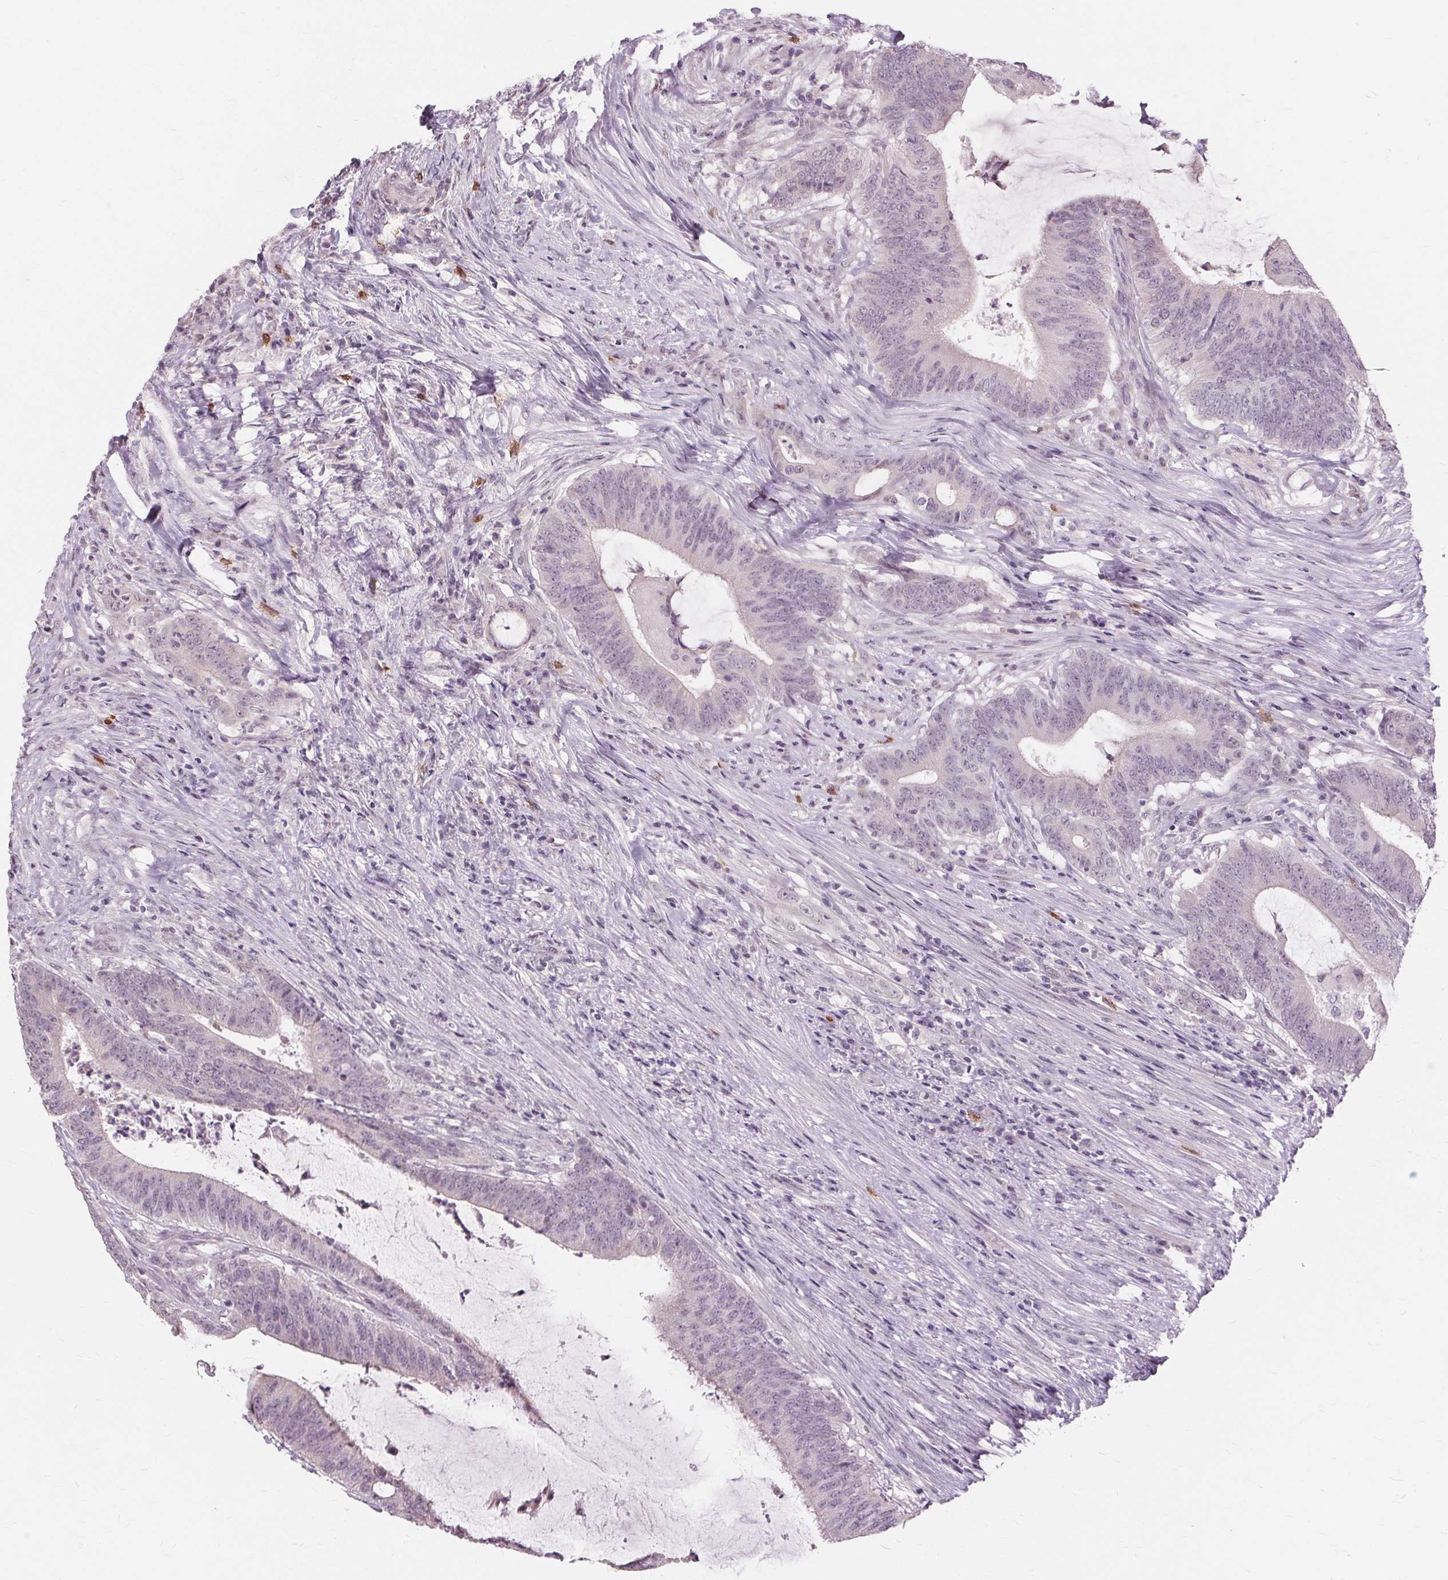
{"staining": {"intensity": "negative", "quantity": "none", "location": "none"}, "tissue": "colorectal cancer", "cell_type": "Tumor cells", "image_type": "cancer", "snomed": [{"axis": "morphology", "description": "Adenocarcinoma, NOS"}, {"axis": "topography", "description": "Colon"}], "caption": "Immunohistochemistry micrograph of human colorectal cancer stained for a protein (brown), which reveals no staining in tumor cells.", "gene": "SIGLEC6", "patient": {"sex": "female", "age": 43}}